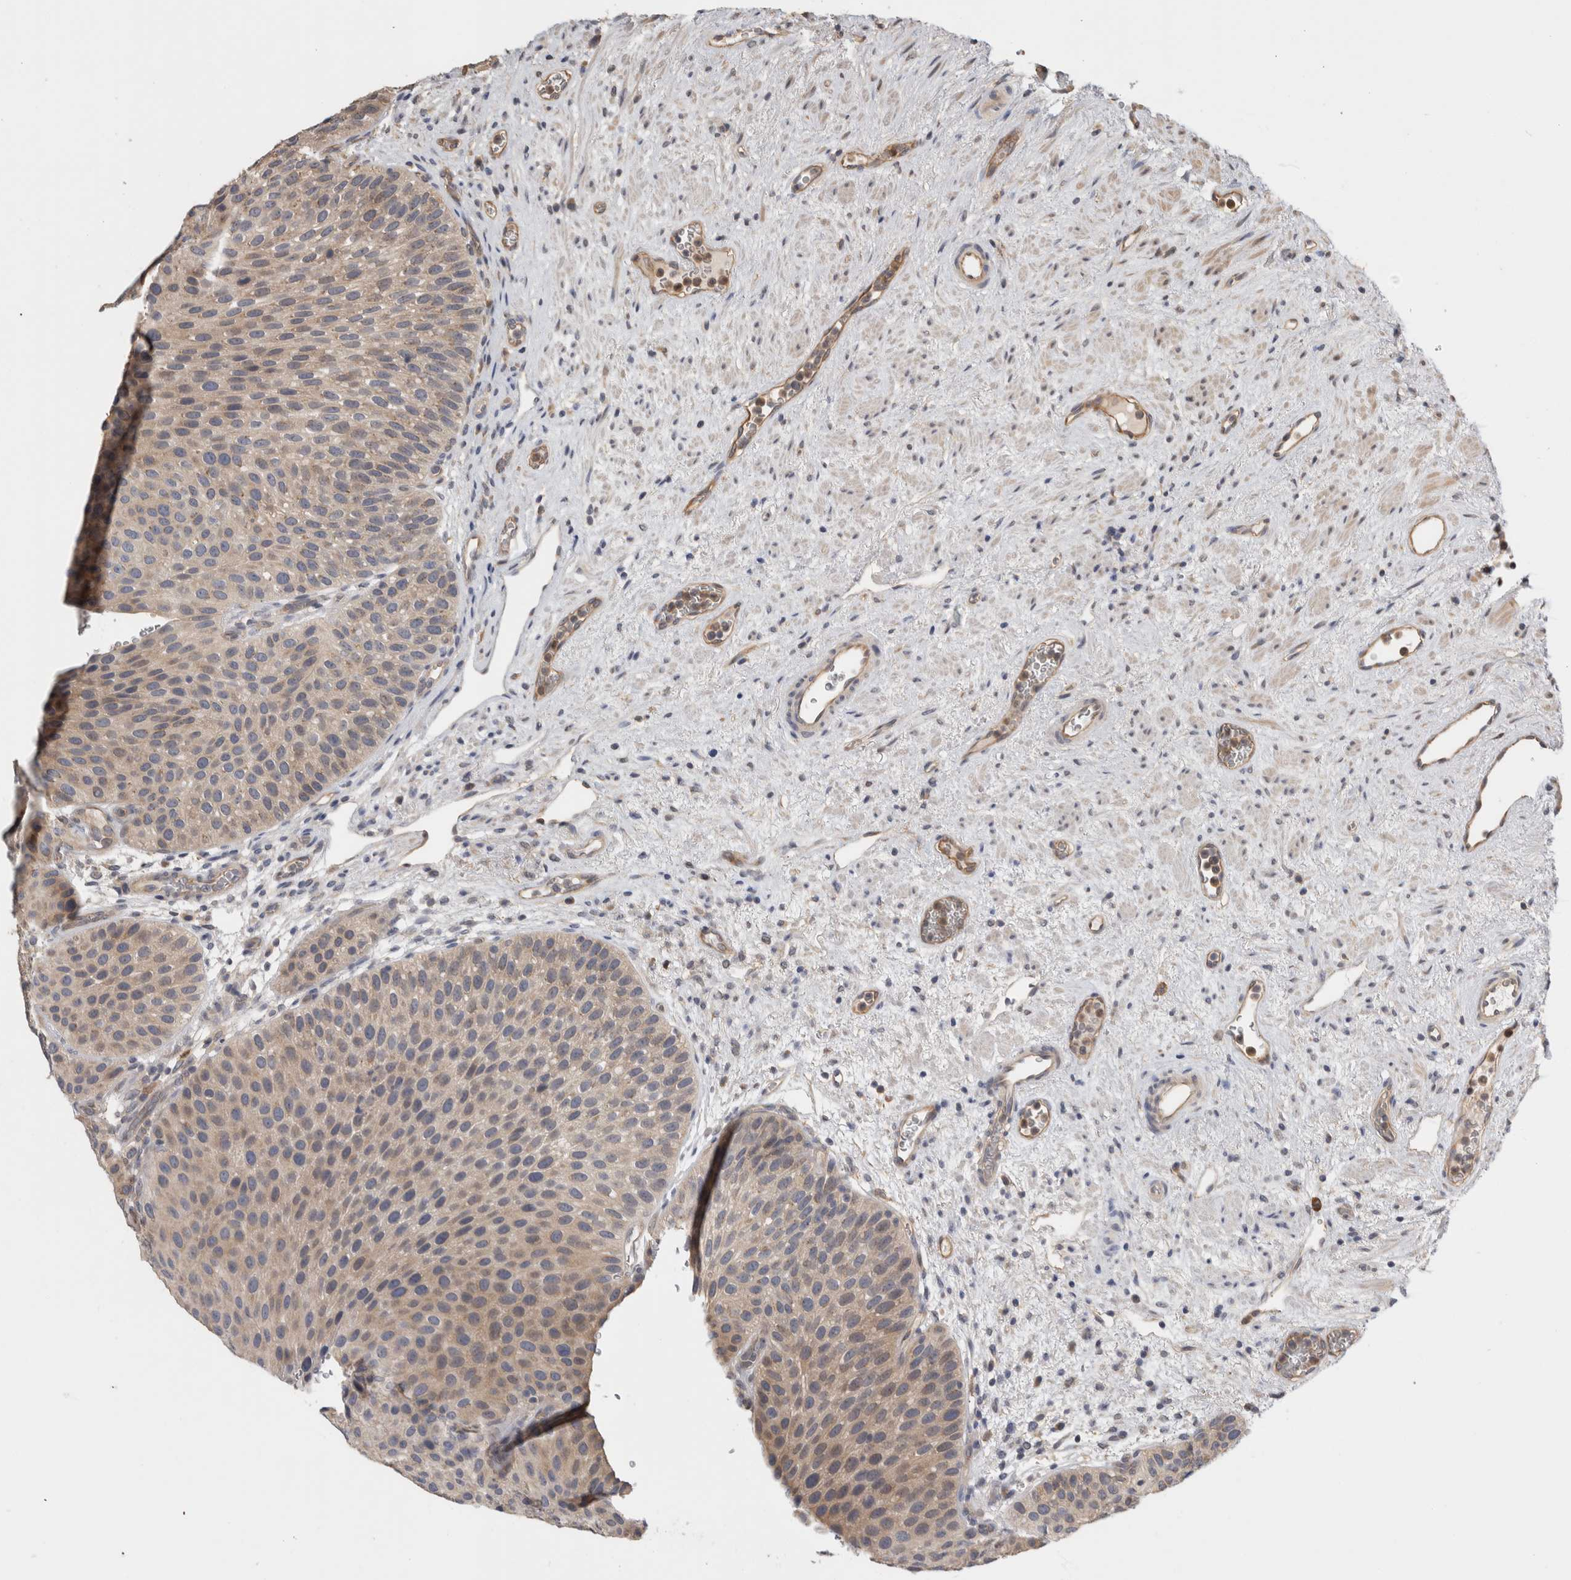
{"staining": {"intensity": "weak", "quantity": "25%-75%", "location": "cytoplasmic/membranous"}, "tissue": "urothelial cancer", "cell_type": "Tumor cells", "image_type": "cancer", "snomed": [{"axis": "morphology", "description": "Normal tissue, NOS"}, {"axis": "morphology", "description": "Urothelial carcinoma, Low grade"}, {"axis": "topography", "description": "Urinary bladder"}, {"axis": "topography", "description": "Prostate"}], "caption": "An IHC photomicrograph of tumor tissue is shown. Protein staining in brown shows weak cytoplasmic/membranous positivity in urothelial cancer within tumor cells.", "gene": "PGM1", "patient": {"sex": "male", "age": 60}}